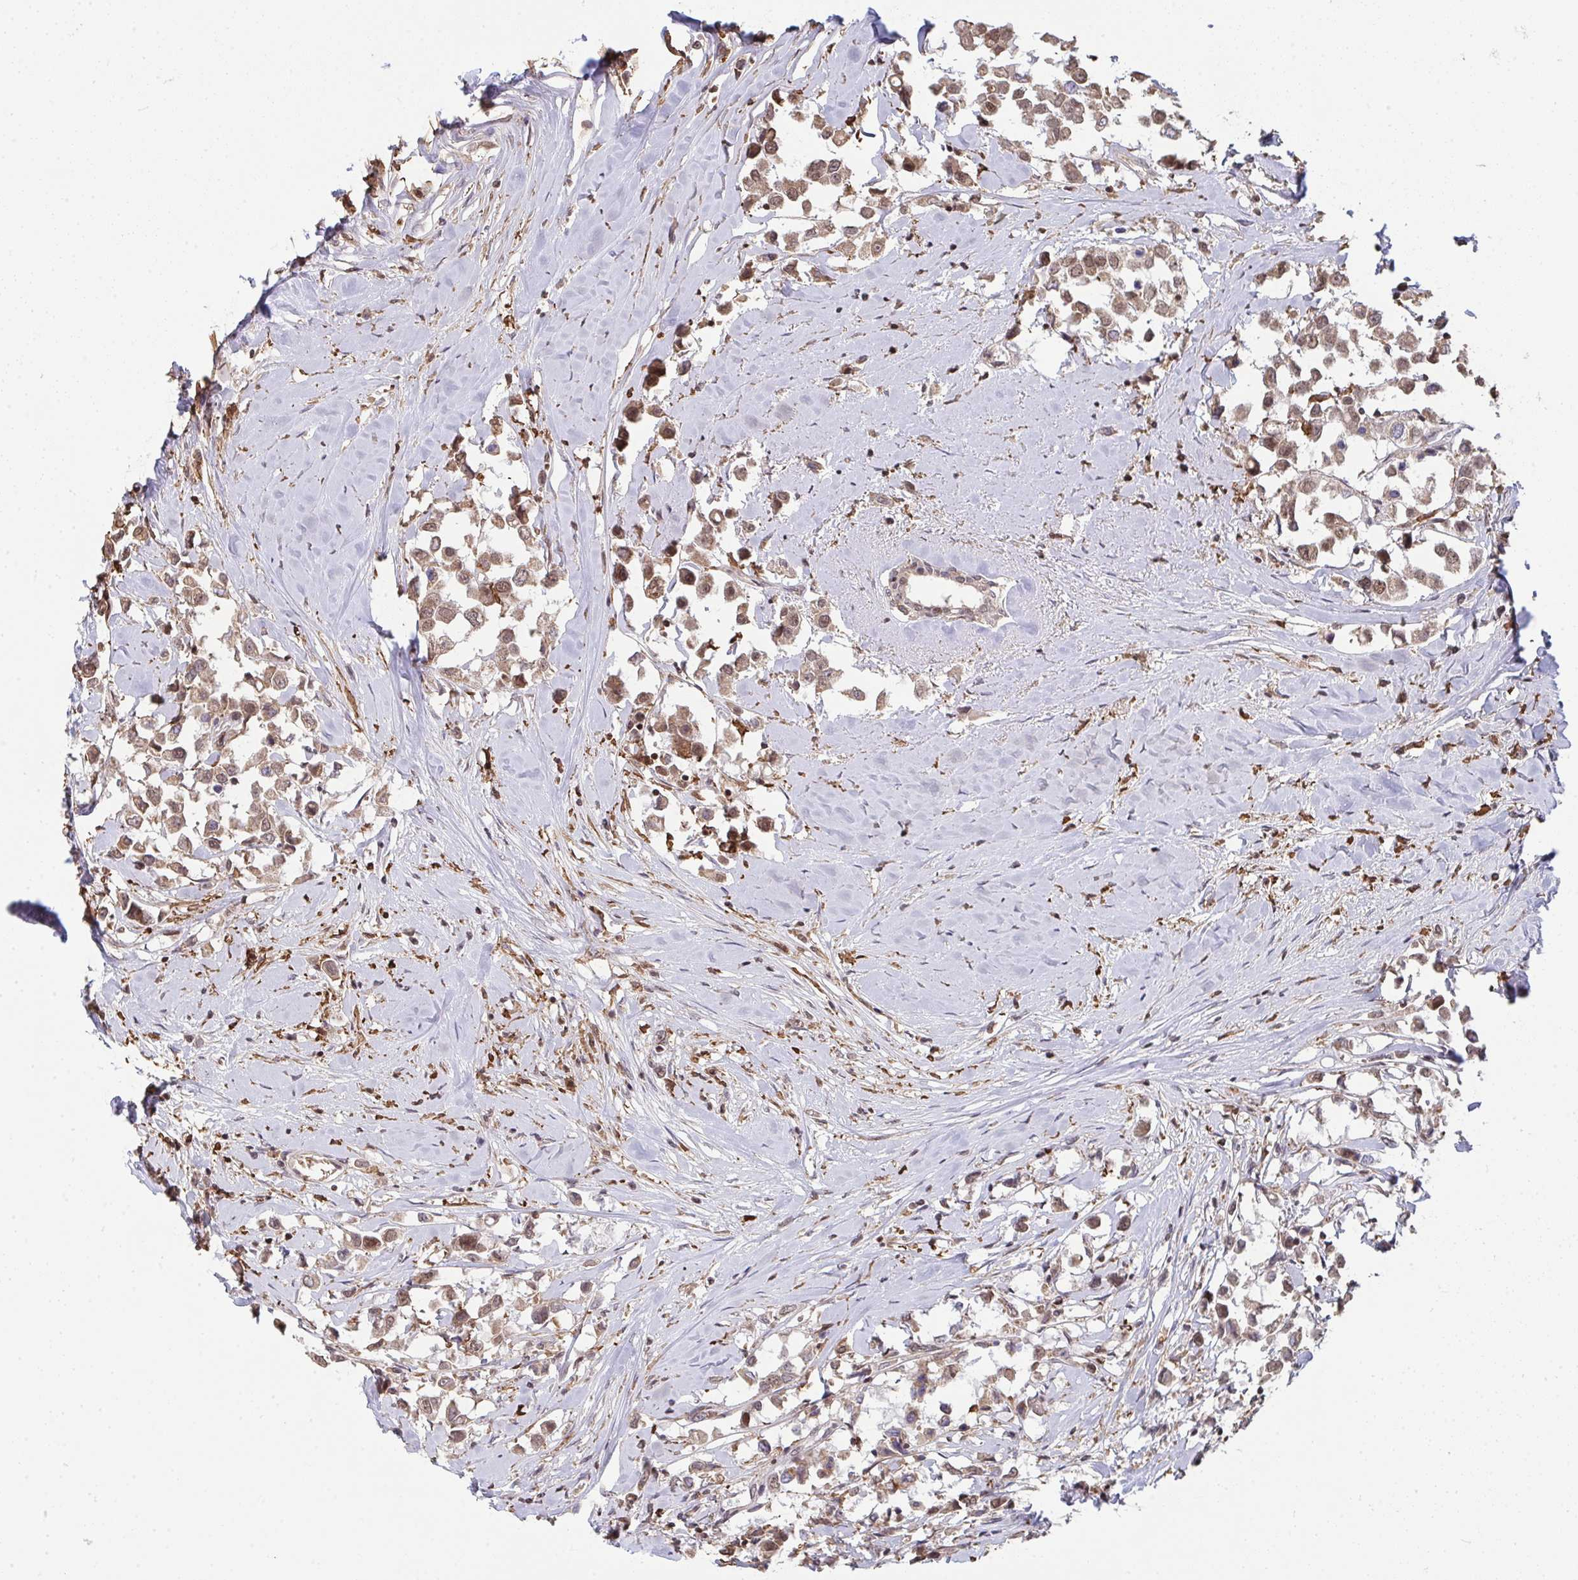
{"staining": {"intensity": "moderate", "quantity": ">75%", "location": "cytoplasmic/membranous,nuclear"}, "tissue": "breast cancer", "cell_type": "Tumor cells", "image_type": "cancer", "snomed": [{"axis": "morphology", "description": "Duct carcinoma"}, {"axis": "topography", "description": "Breast"}], "caption": "Breast infiltrating ductal carcinoma tissue displays moderate cytoplasmic/membranous and nuclear expression in approximately >75% of tumor cells", "gene": "SAP30", "patient": {"sex": "female", "age": 61}}